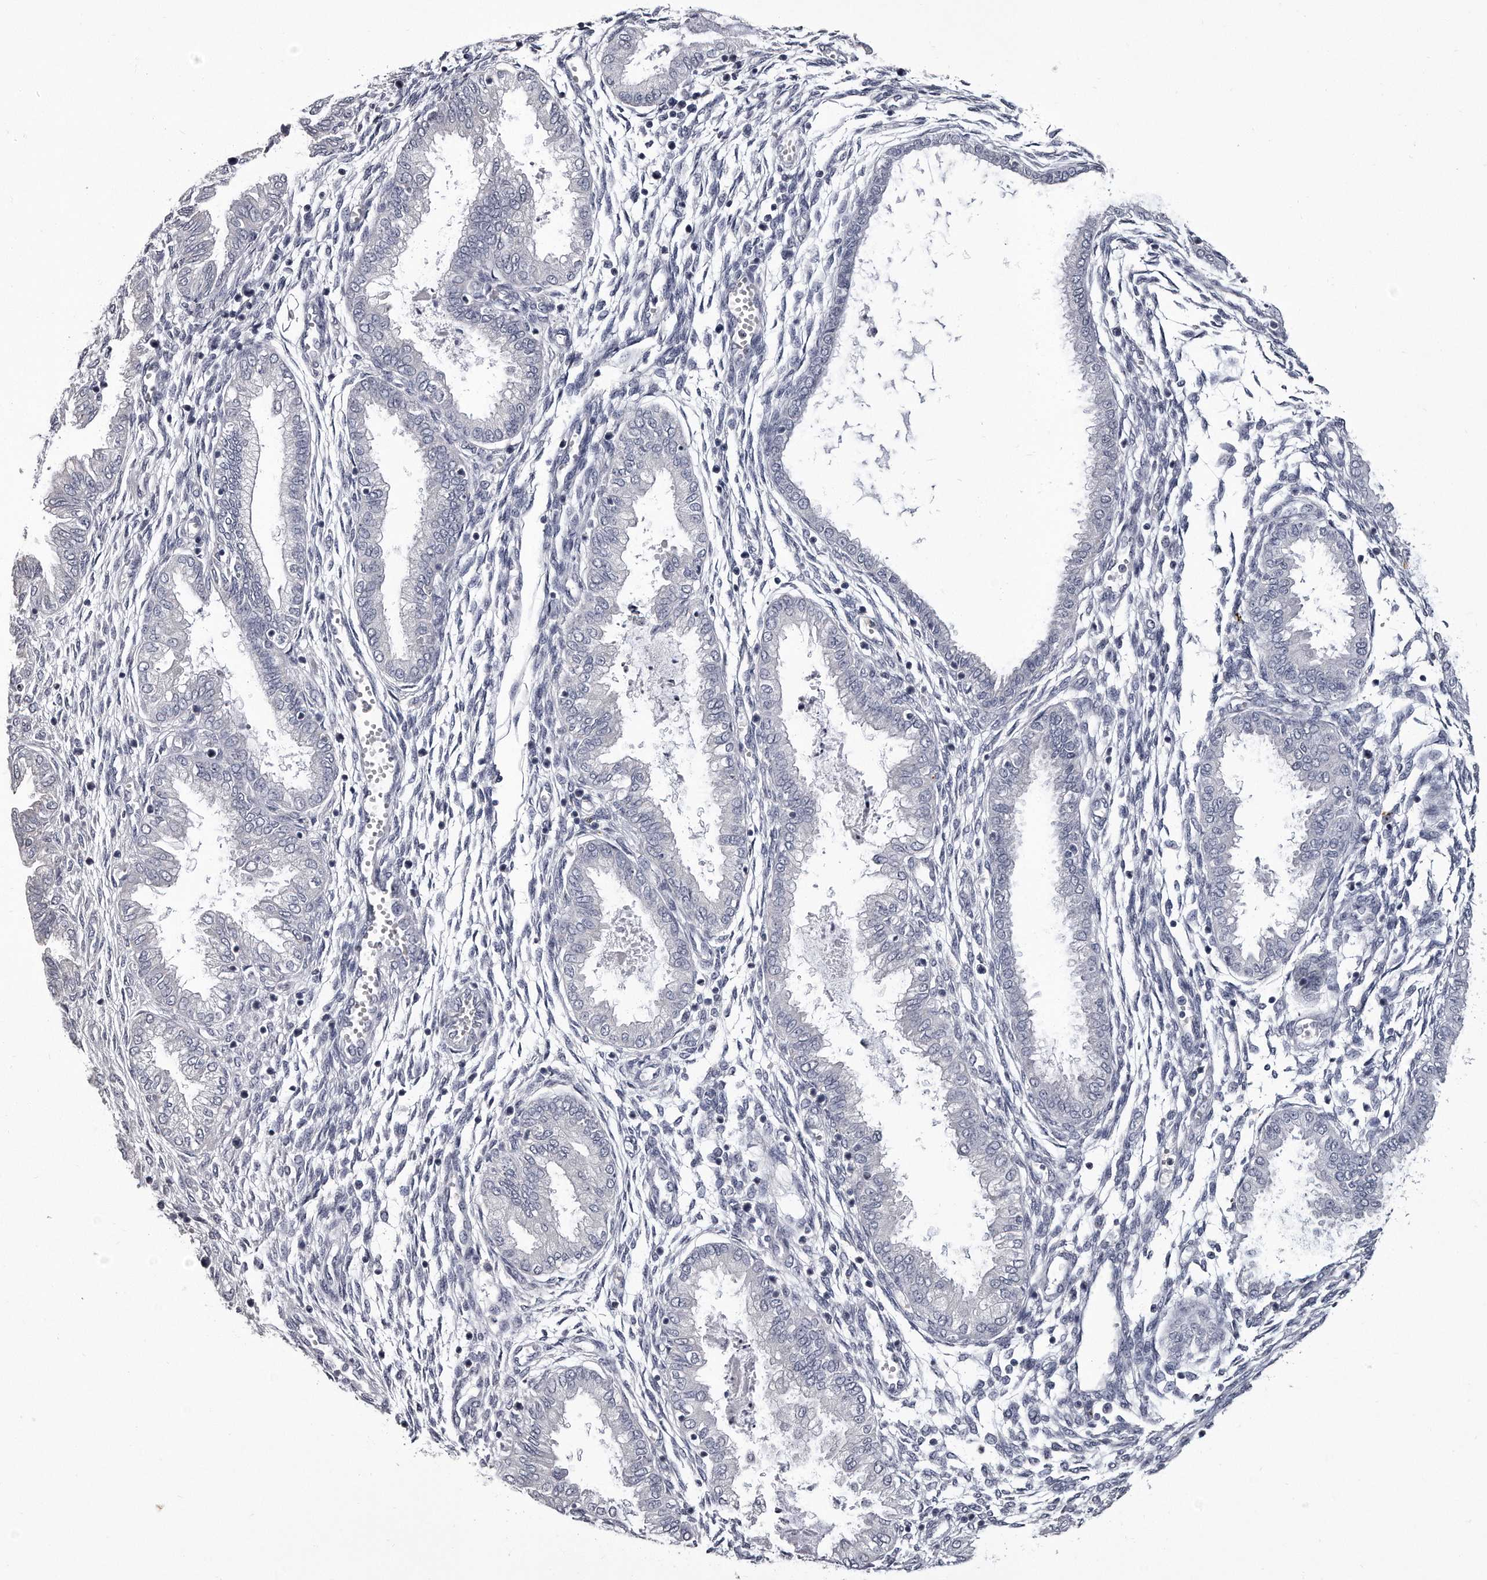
{"staining": {"intensity": "negative", "quantity": "none", "location": "none"}, "tissue": "endometrium", "cell_type": "Cells in endometrial stroma", "image_type": "normal", "snomed": [{"axis": "morphology", "description": "Normal tissue, NOS"}, {"axis": "topography", "description": "Endometrium"}], "caption": "Protein analysis of normal endometrium displays no significant positivity in cells in endometrial stroma.", "gene": "GAPVD1", "patient": {"sex": "female", "age": 33}}